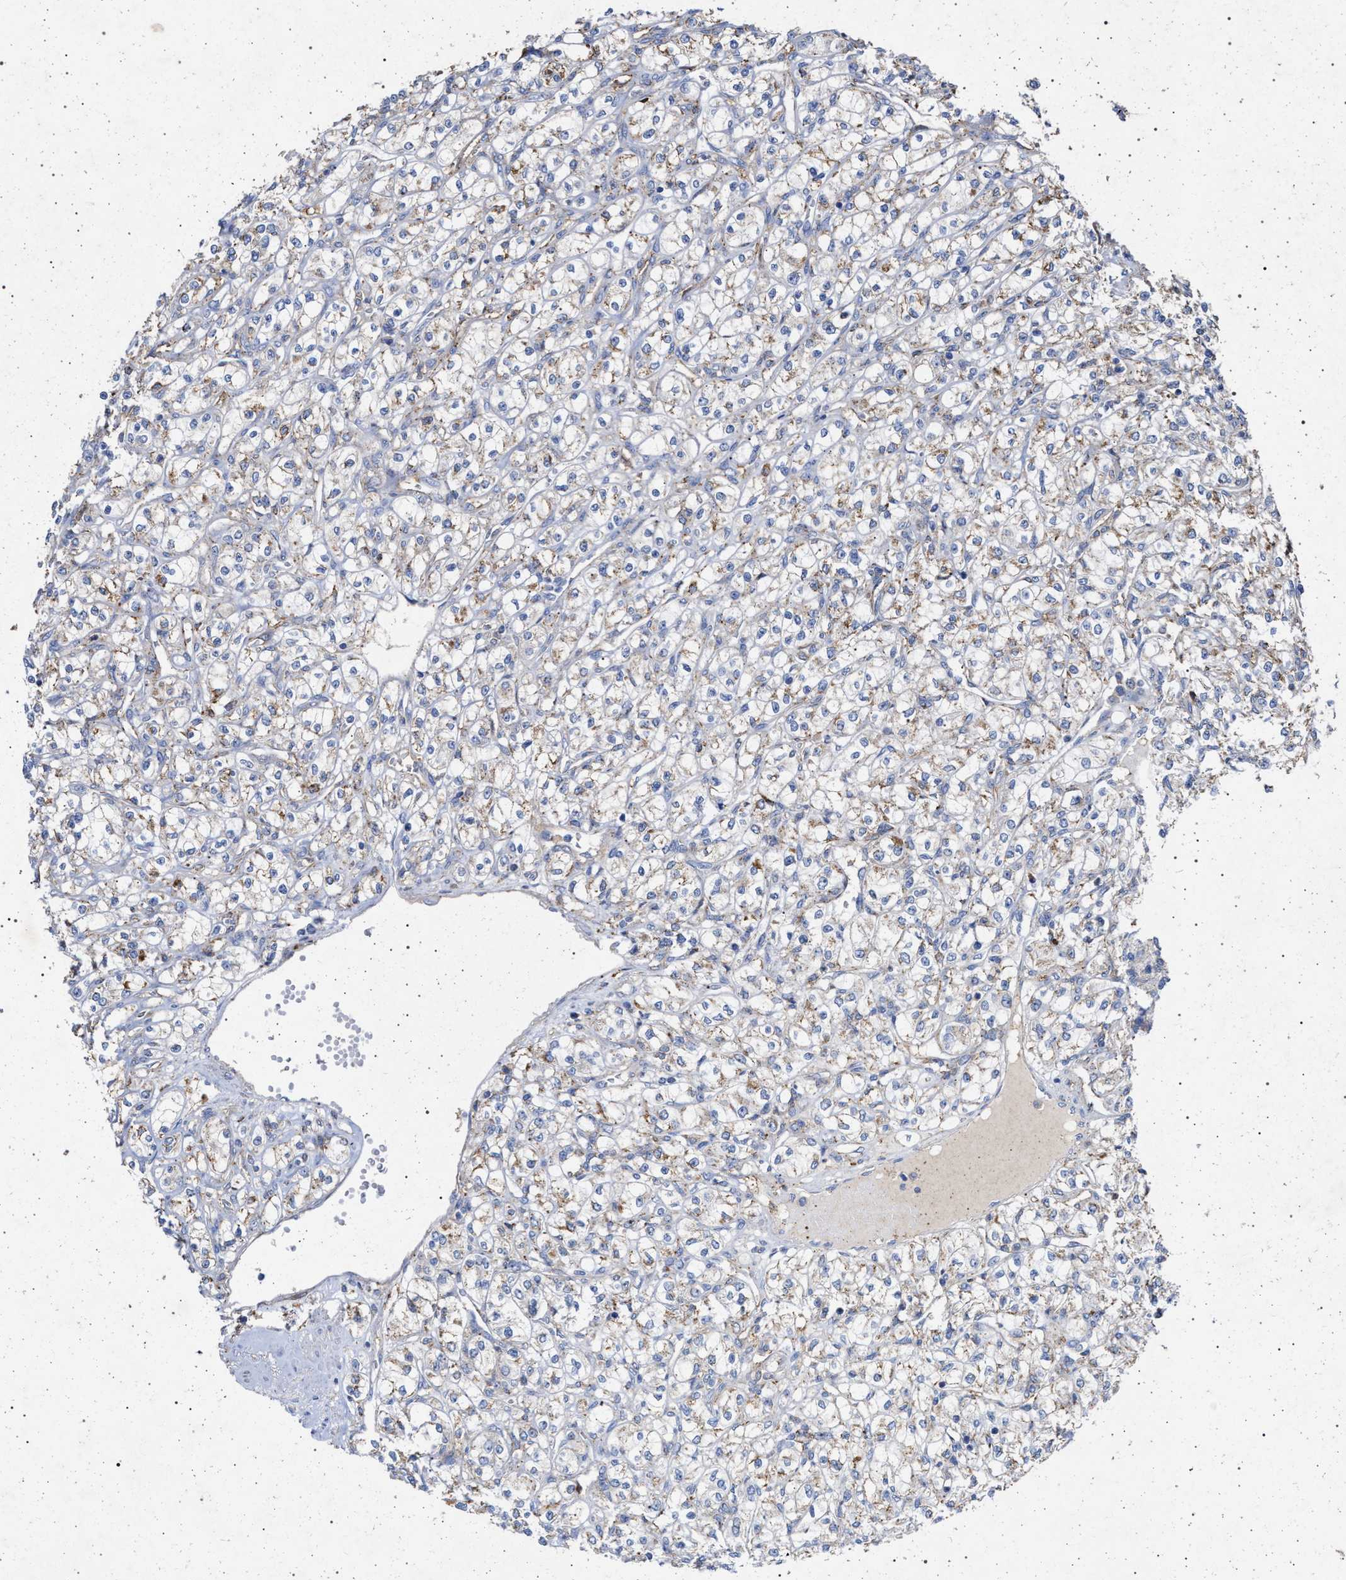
{"staining": {"intensity": "weak", "quantity": "25%-75%", "location": "cytoplasmic/membranous"}, "tissue": "renal cancer", "cell_type": "Tumor cells", "image_type": "cancer", "snomed": [{"axis": "morphology", "description": "Adenocarcinoma, NOS"}, {"axis": "topography", "description": "Kidney"}], "caption": "There is low levels of weak cytoplasmic/membranous expression in tumor cells of renal cancer, as demonstrated by immunohistochemical staining (brown color).", "gene": "PLG", "patient": {"sex": "male", "age": 77}}